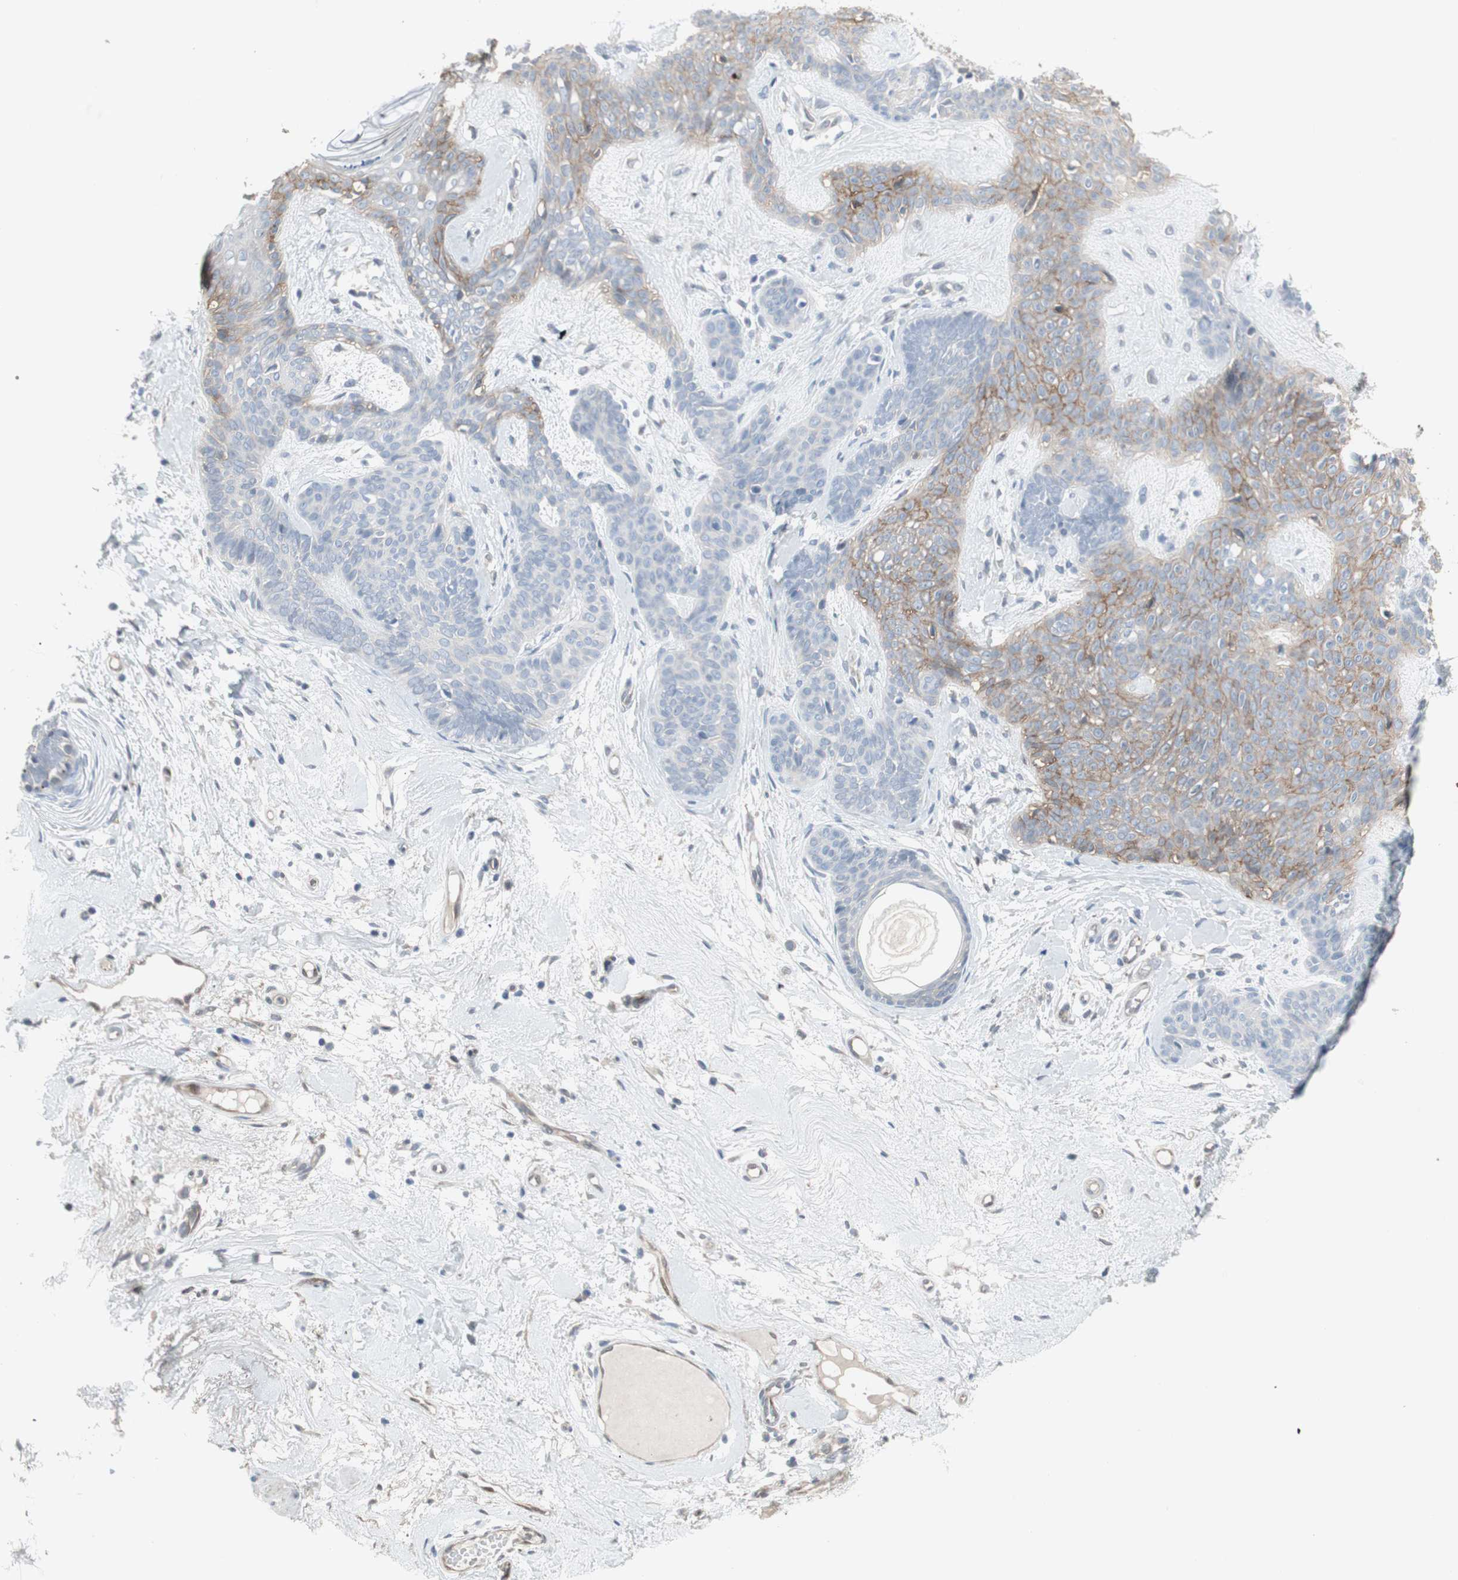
{"staining": {"intensity": "moderate", "quantity": "<25%", "location": "cytoplasmic/membranous"}, "tissue": "skin cancer", "cell_type": "Tumor cells", "image_type": "cancer", "snomed": [{"axis": "morphology", "description": "Developmental malformation"}, {"axis": "morphology", "description": "Basal cell carcinoma"}, {"axis": "topography", "description": "Skin"}], "caption": "Skin cancer stained for a protein shows moderate cytoplasmic/membranous positivity in tumor cells.", "gene": "CAND2", "patient": {"sex": "female", "age": 62}}